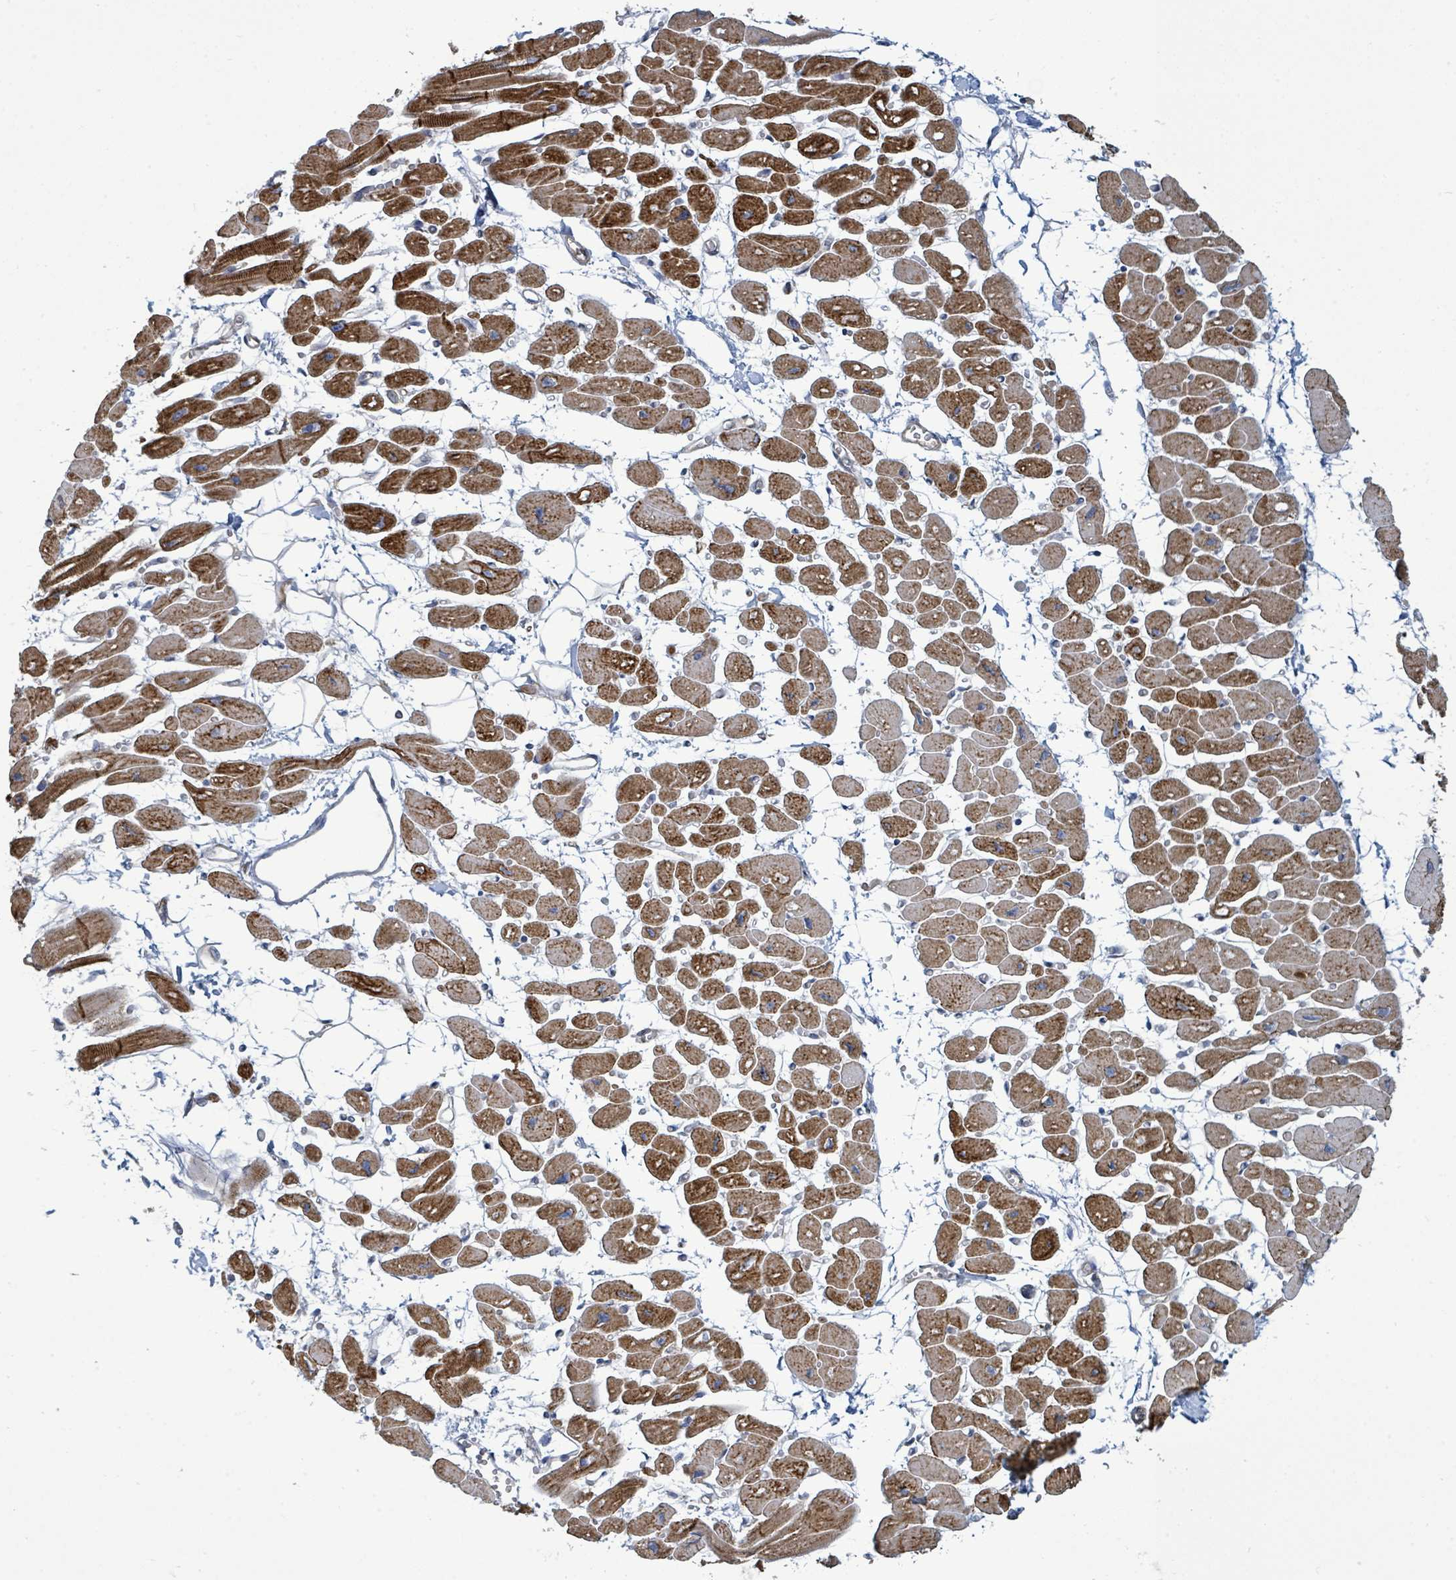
{"staining": {"intensity": "strong", "quantity": ">75%", "location": "cytoplasmic/membranous"}, "tissue": "heart muscle", "cell_type": "Cardiomyocytes", "image_type": "normal", "snomed": [{"axis": "morphology", "description": "Normal tissue, NOS"}, {"axis": "topography", "description": "Heart"}], "caption": "IHC histopathology image of normal heart muscle: heart muscle stained using IHC exhibits high levels of strong protein expression localized specifically in the cytoplasmic/membranous of cardiomyocytes, appearing as a cytoplasmic/membranous brown color.", "gene": "SIRPB1", "patient": {"sex": "female", "age": 54}}